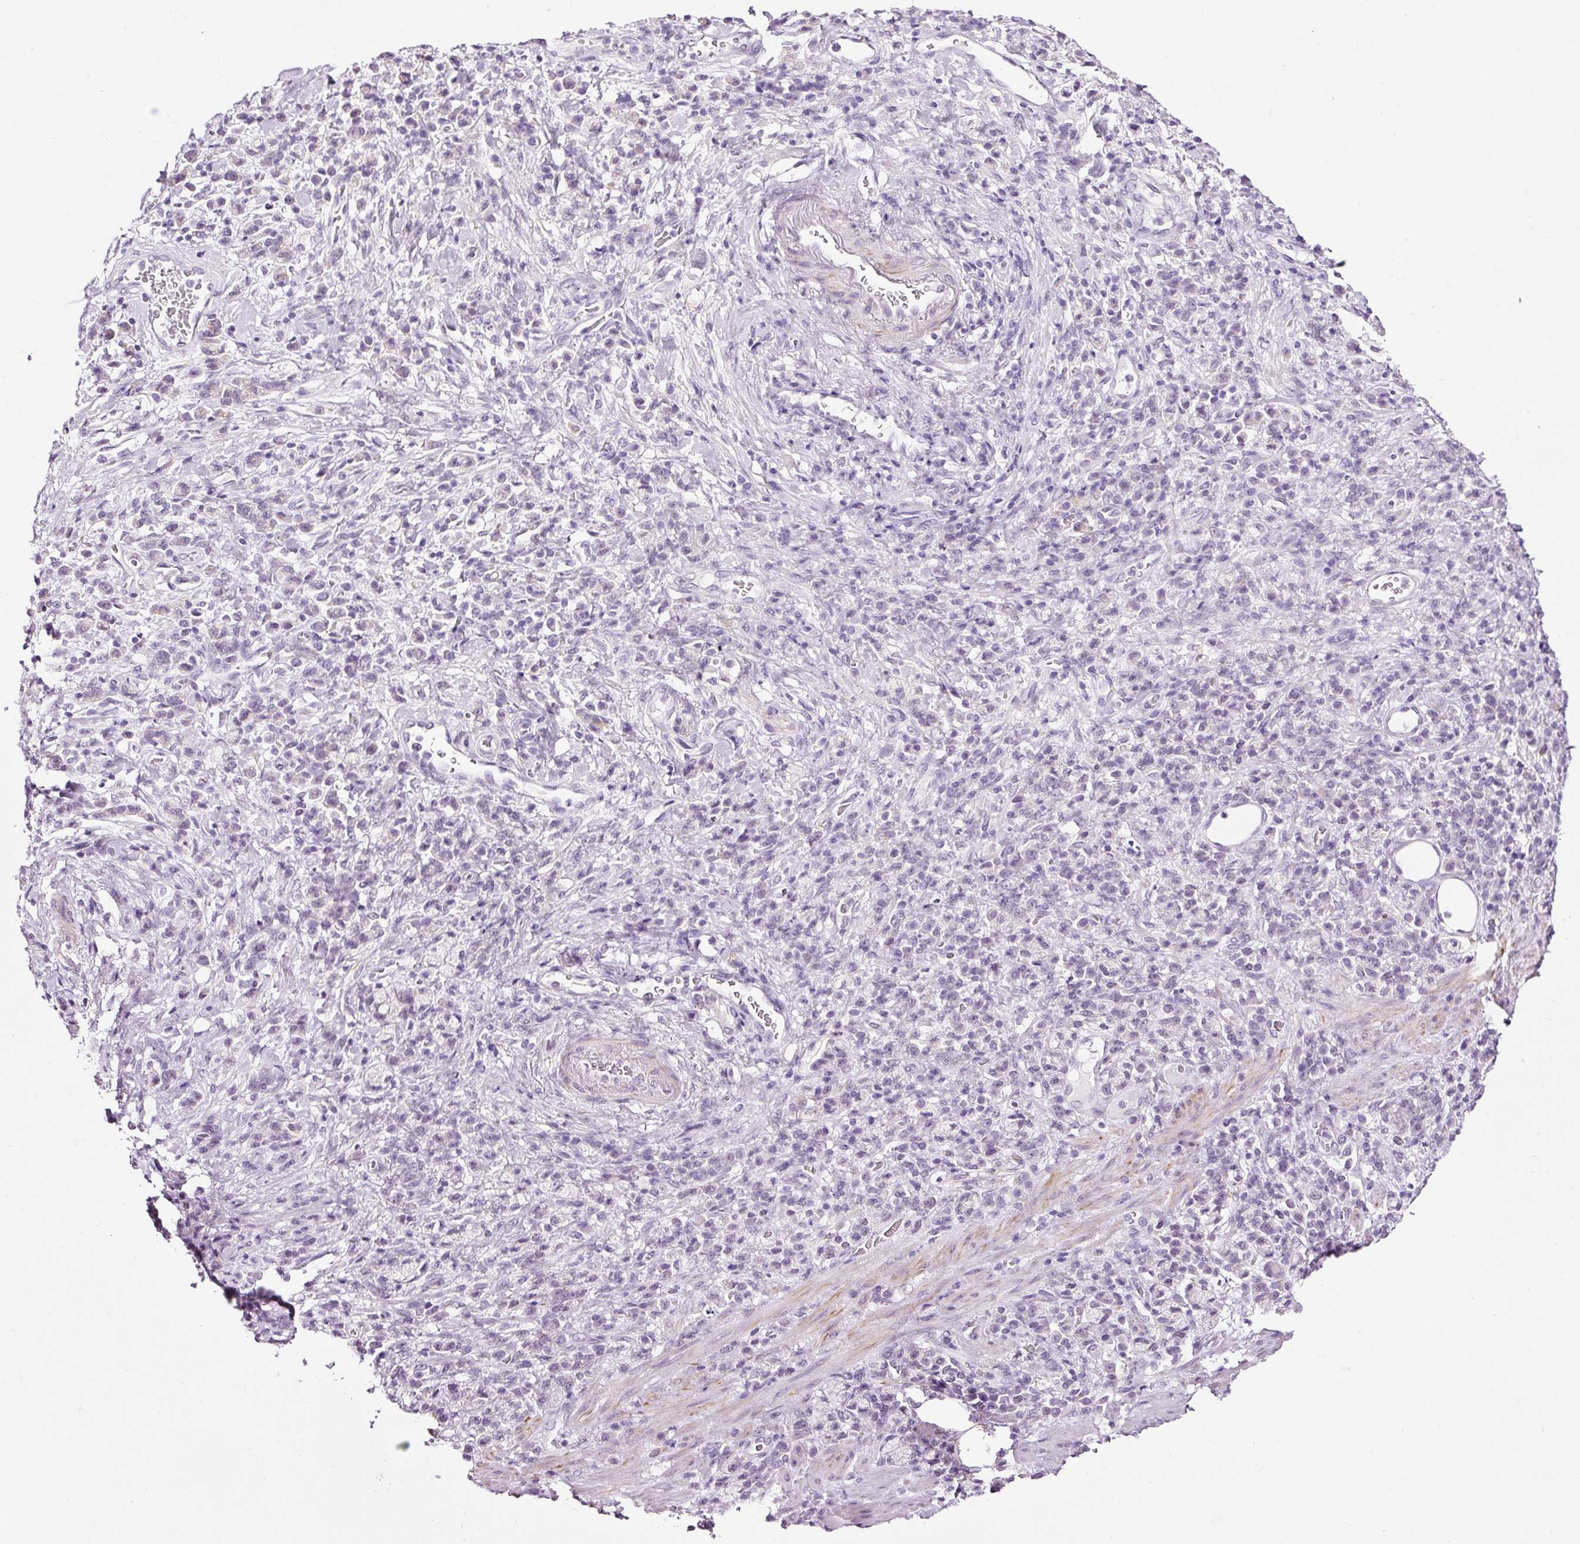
{"staining": {"intensity": "negative", "quantity": "none", "location": "none"}, "tissue": "stomach cancer", "cell_type": "Tumor cells", "image_type": "cancer", "snomed": [{"axis": "morphology", "description": "Adenocarcinoma, NOS"}, {"axis": "topography", "description": "Stomach"}], "caption": "IHC of human stomach cancer (adenocarcinoma) exhibits no positivity in tumor cells. (Stains: DAB immunohistochemistry (IHC) with hematoxylin counter stain, Microscopy: brightfield microscopy at high magnification).", "gene": "RTF2", "patient": {"sex": "male", "age": 77}}